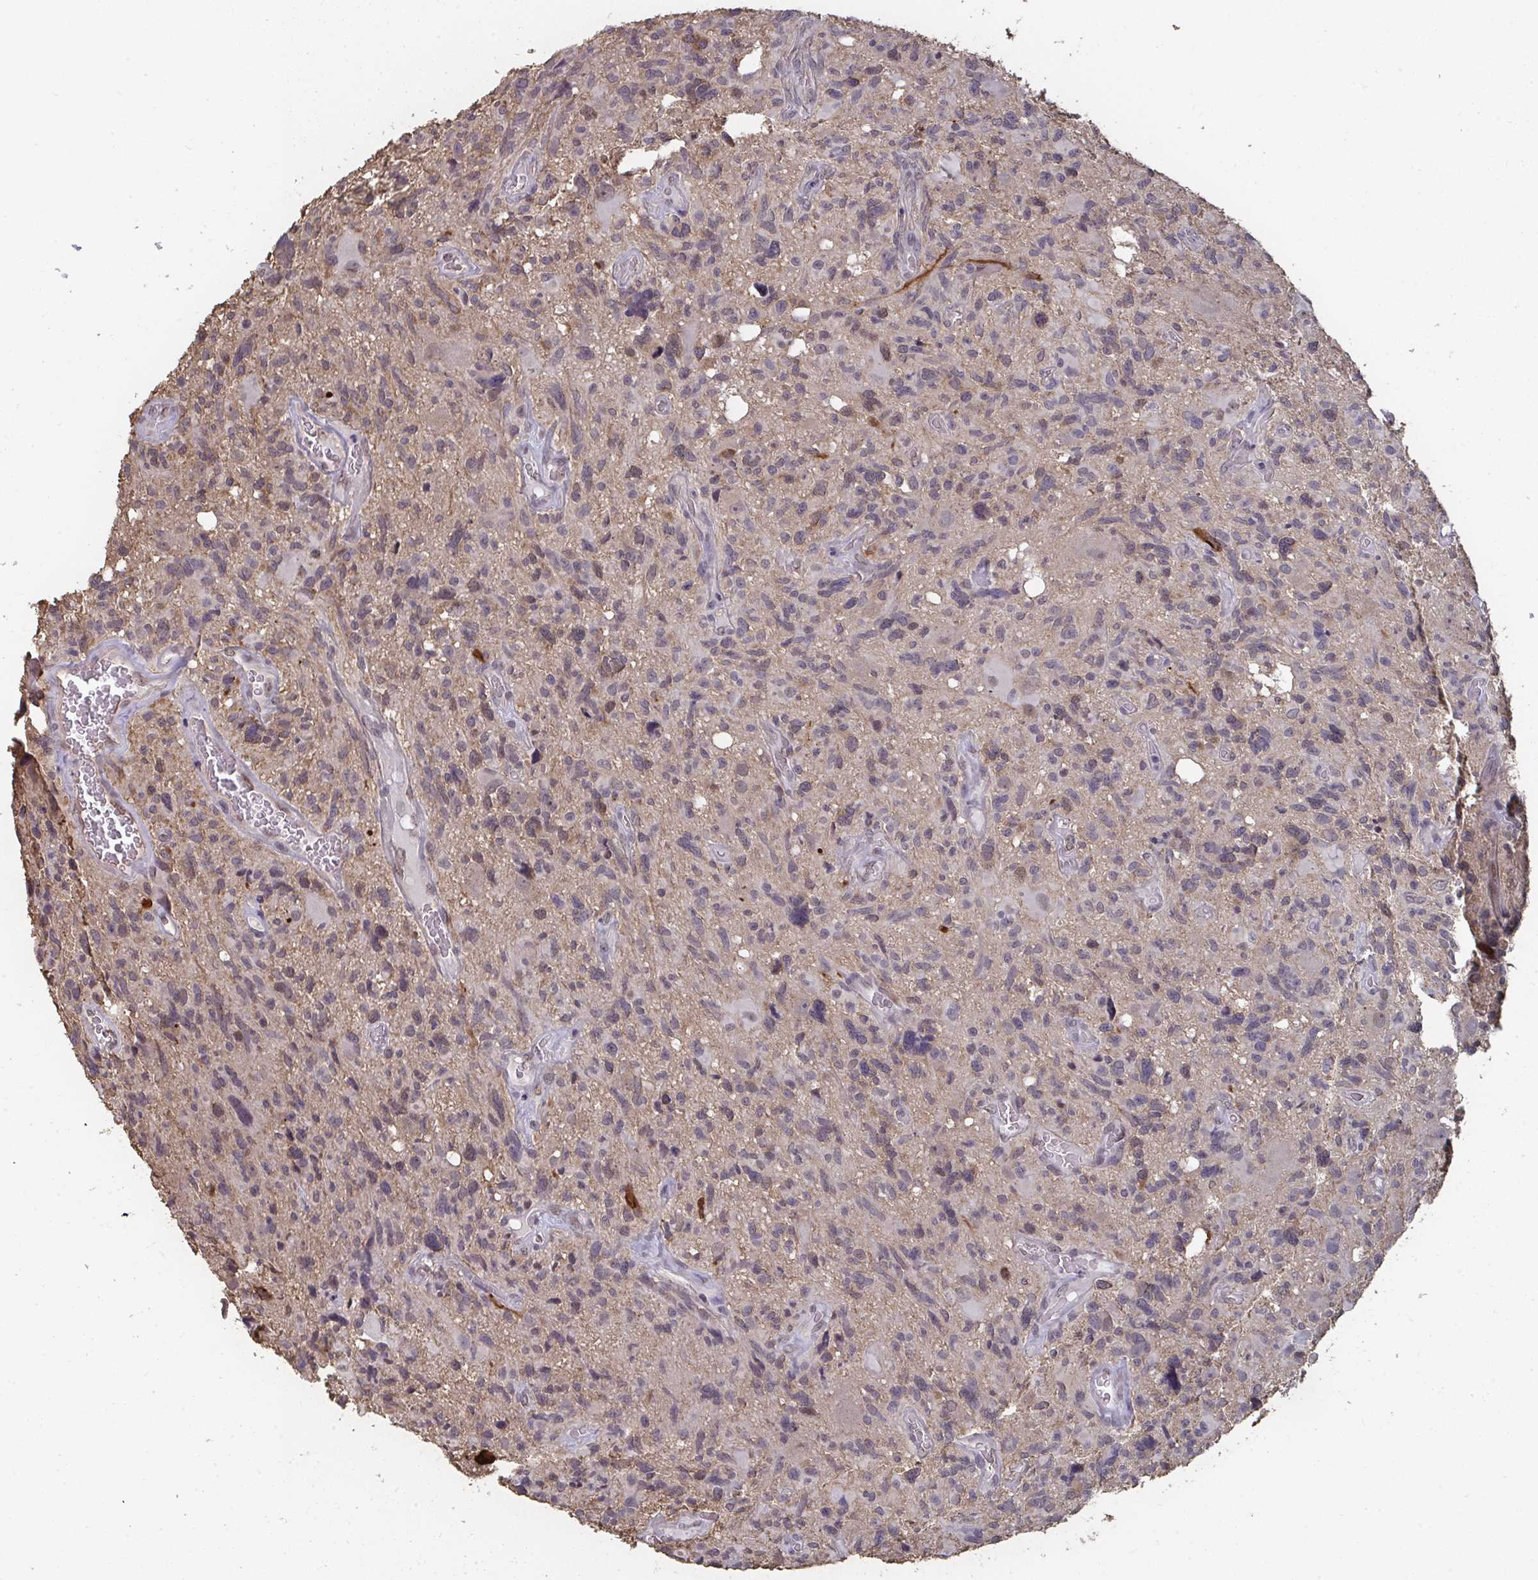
{"staining": {"intensity": "negative", "quantity": "none", "location": "none"}, "tissue": "glioma", "cell_type": "Tumor cells", "image_type": "cancer", "snomed": [{"axis": "morphology", "description": "Glioma, malignant, High grade"}, {"axis": "topography", "description": "Brain"}], "caption": "There is no significant staining in tumor cells of malignant glioma (high-grade). The staining was performed using DAB (3,3'-diaminobenzidine) to visualize the protein expression in brown, while the nuclei were stained in blue with hematoxylin (Magnification: 20x).", "gene": "LIX1", "patient": {"sex": "male", "age": 49}}